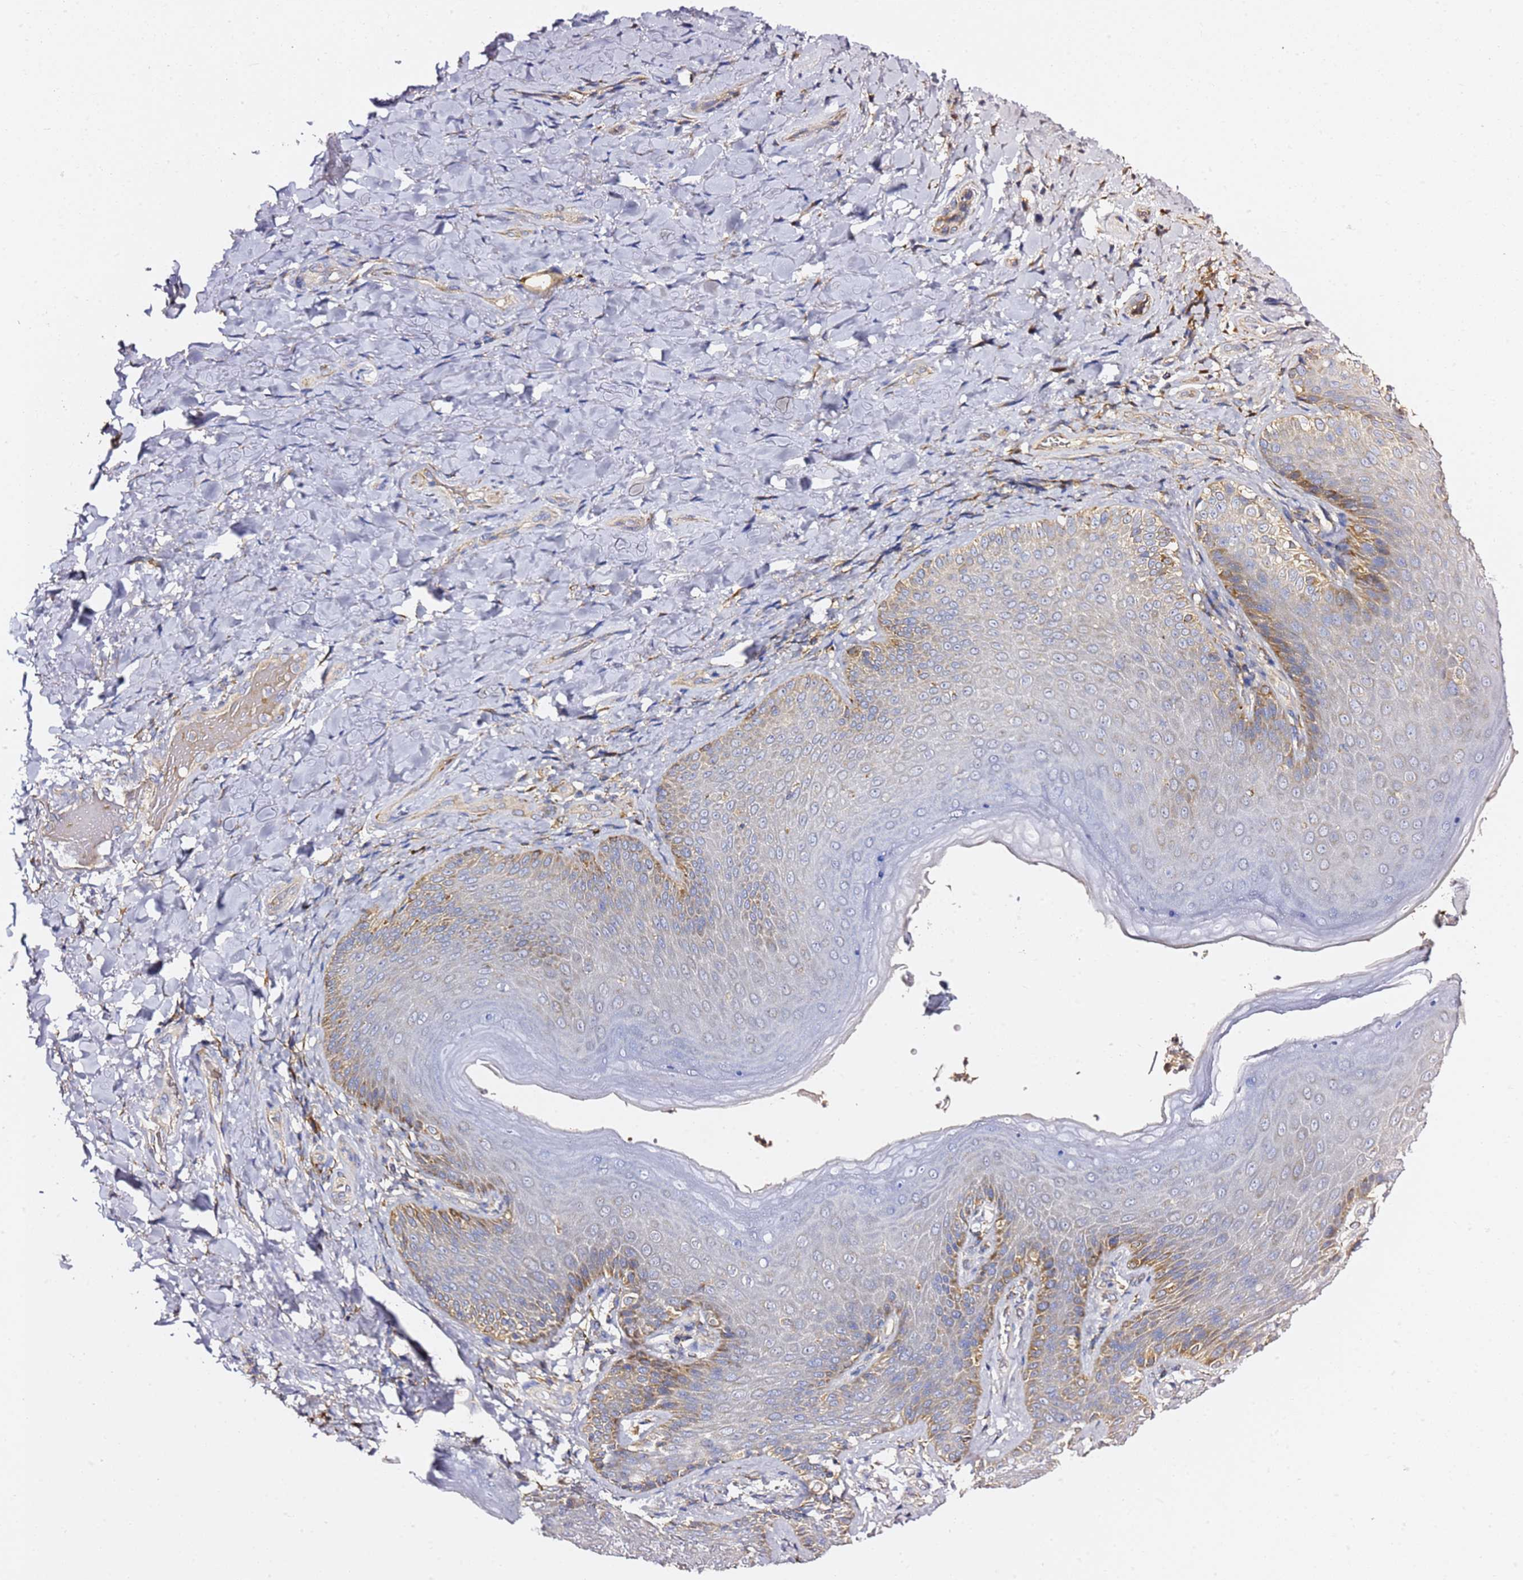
{"staining": {"intensity": "moderate", "quantity": "<25%", "location": "cytoplasmic/membranous"}, "tissue": "skin", "cell_type": "Epidermal cells", "image_type": "normal", "snomed": [{"axis": "morphology", "description": "Normal tissue, NOS"}, {"axis": "topography", "description": "Anal"}], "caption": "IHC of normal human skin exhibits low levels of moderate cytoplasmic/membranous staining in approximately <25% of epidermal cells.", "gene": "C19orf12", "patient": {"sex": "female", "age": 89}}